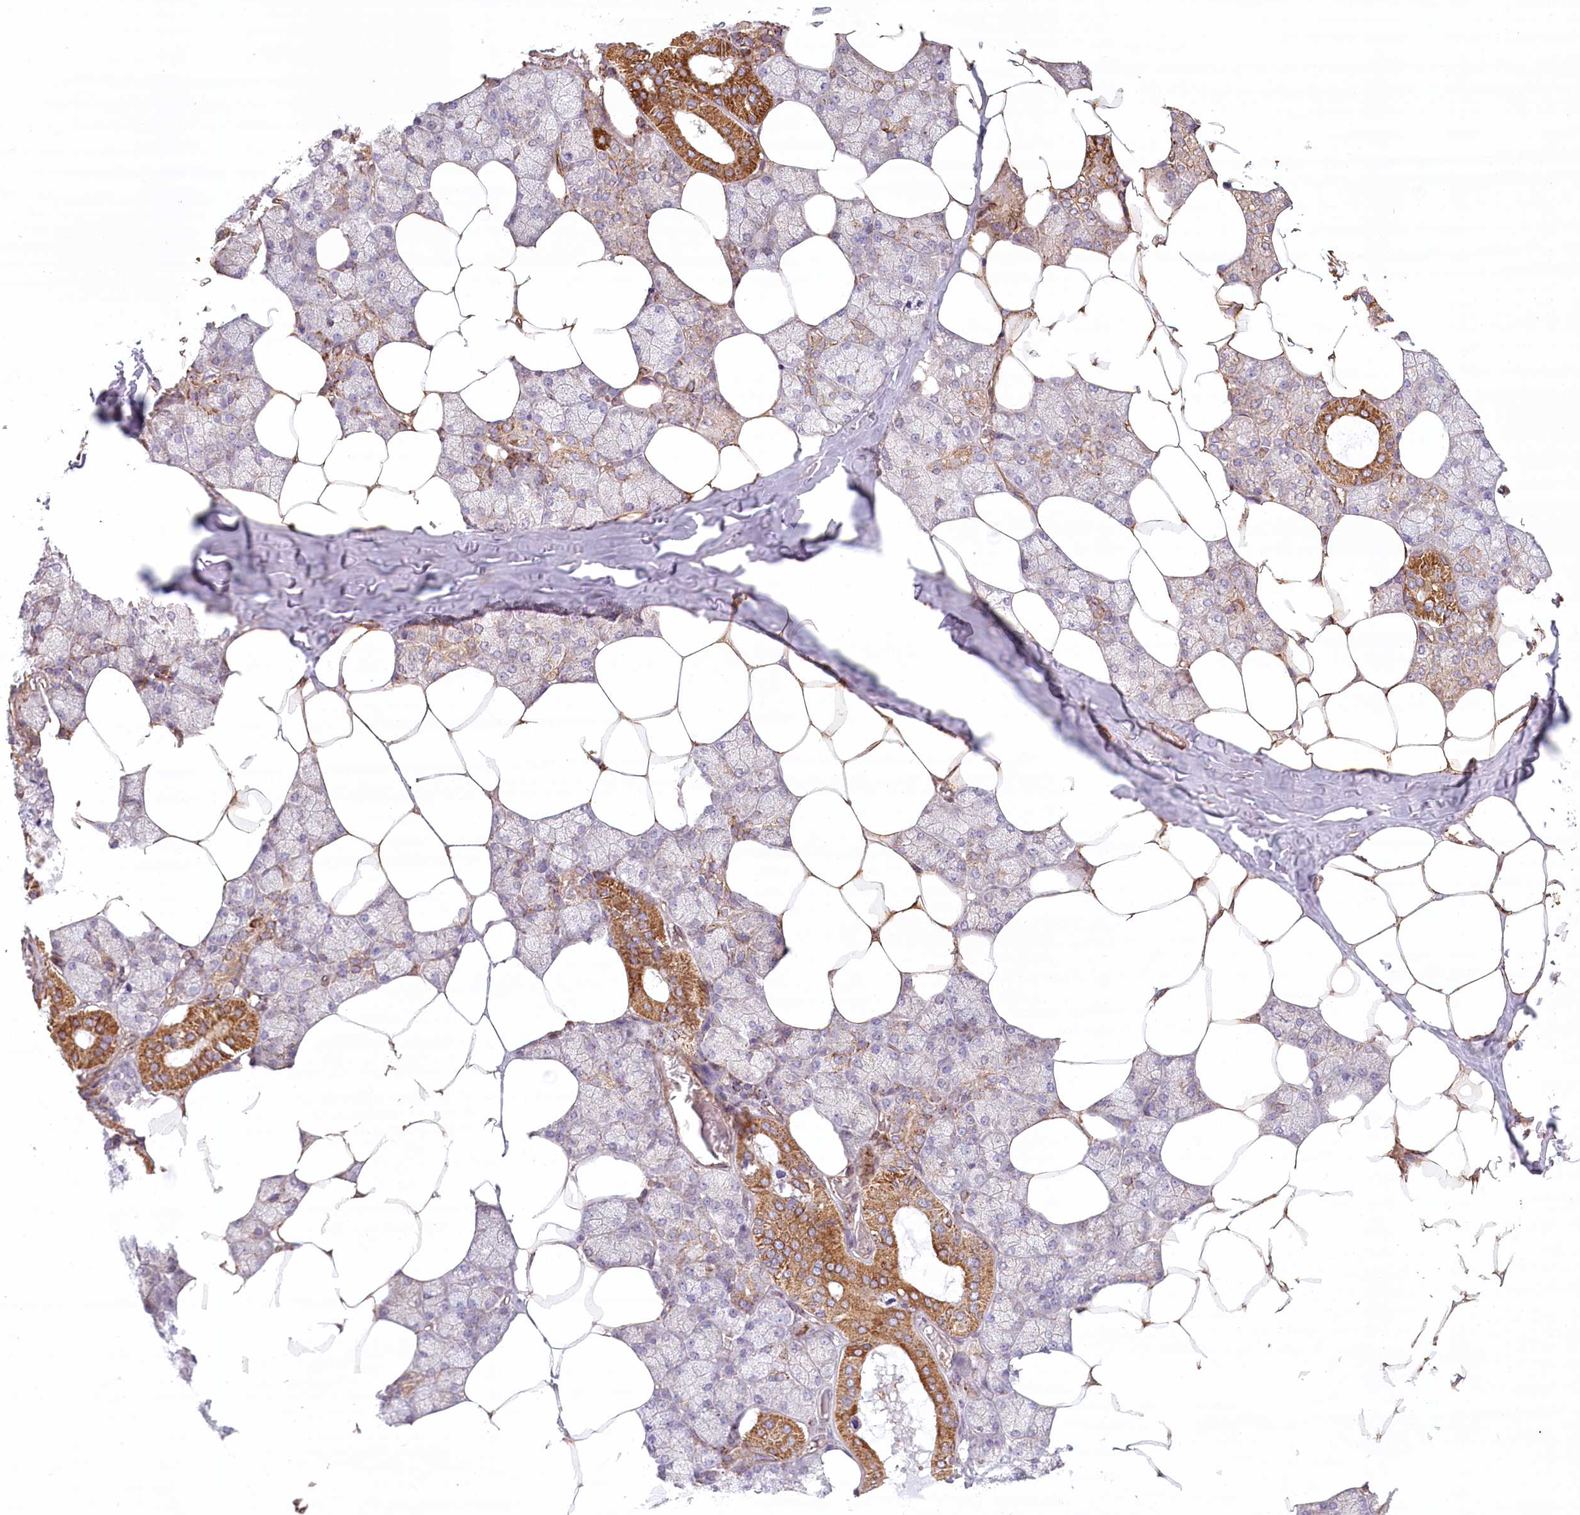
{"staining": {"intensity": "strong", "quantity": "25%-75%", "location": "cytoplasmic/membranous"}, "tissue": "salivary gland", "cell_type": "Glandular cells", "image_type": "normal", "snomed": [{"axis": "morphology", "description": "Normal tissue, NOS"}, {"axis": "topography", "description": "Salivary gland"}], "caption": "Strong cytoplasmic/membranous positivity is seen in approximately 25%-75% of glandular cells in benign salivary gland. Nuclei are stained in blue.", "gene": "UMPS", "patient": {"sex": "male", "age": 62}}